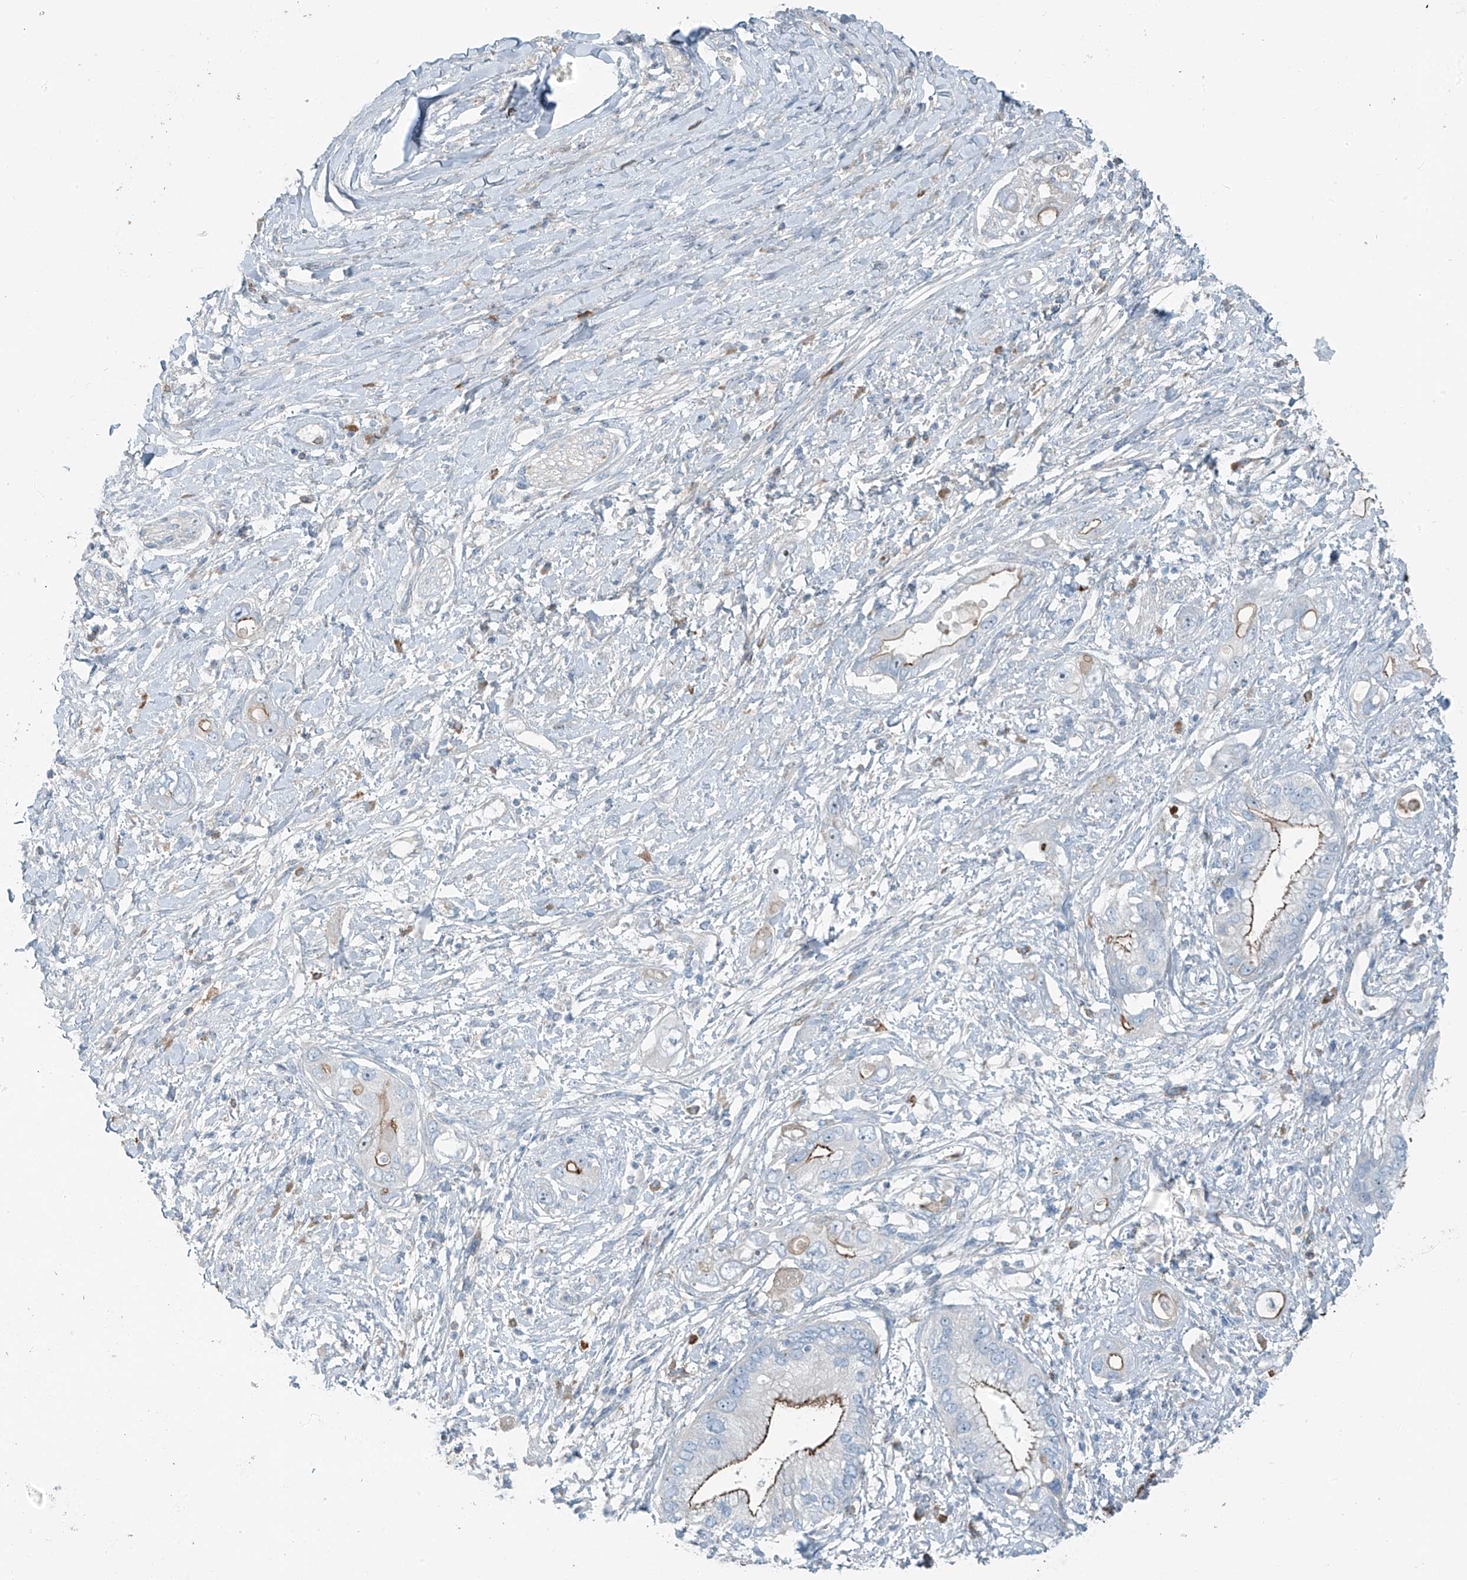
{"staining": {"intensity": "strong", "quantity": ">75%", "location": "cytoplasmic/membranous"}, "tissue": "pancreatic cancer", "cell_type": "Tumor cells", "image_type": "cancer", "snomed": [{"axis": "morphology", "description": "Inflammation, NOS"}, {"axis": "morphology", "description": "Adenocarcinoma, NOS"}, {"axis": "topography", "description": "Pancreas"}], "caption": "A micrograph showing strong cytoplasmic/membranous staining in approximately >75% of tumor cells in pancreatic cancer (adenocarcinoma), as visualized by brown immunohistochemical staining.", "gene": "FAM131C", "patient": {"sex": "female", "age": 56}}